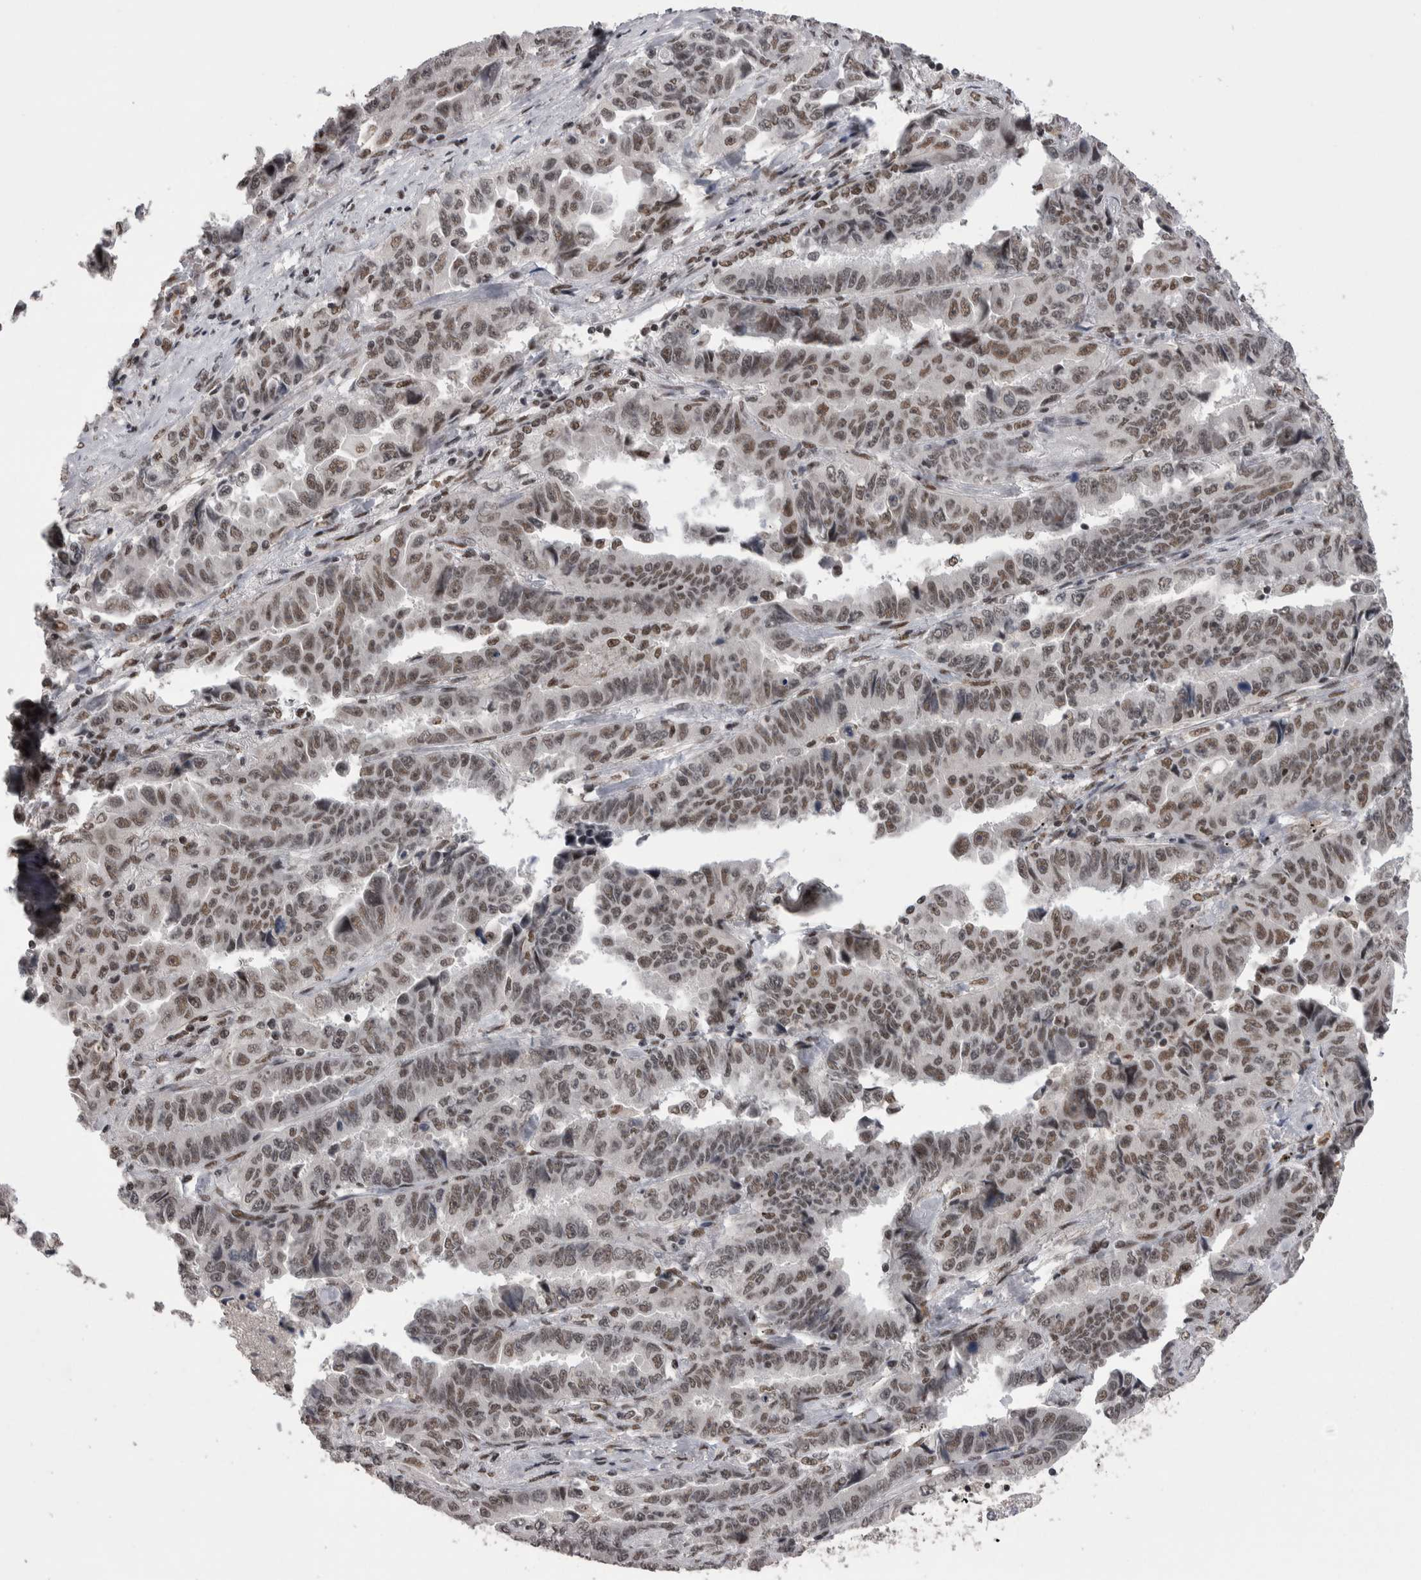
{"staining": {"intensity": "moderate", "quantity": ">75%", "location": "nuclear"}, "tissue": "lung cancer", "cell_type": "Tumor cells", "image_type": "cancer", "snomed": [{"axis": "morphology", "description": "Adenocarcinoma, NOS"}, {"axis": "topography", "description": "Lung"}], "caption": "Adenocarcinoma (lung) stained with a protein marker reveals moderate staining in tumor cells.", "gene": "DMTF1", "patient": {"sex": "female", "age": 51}}